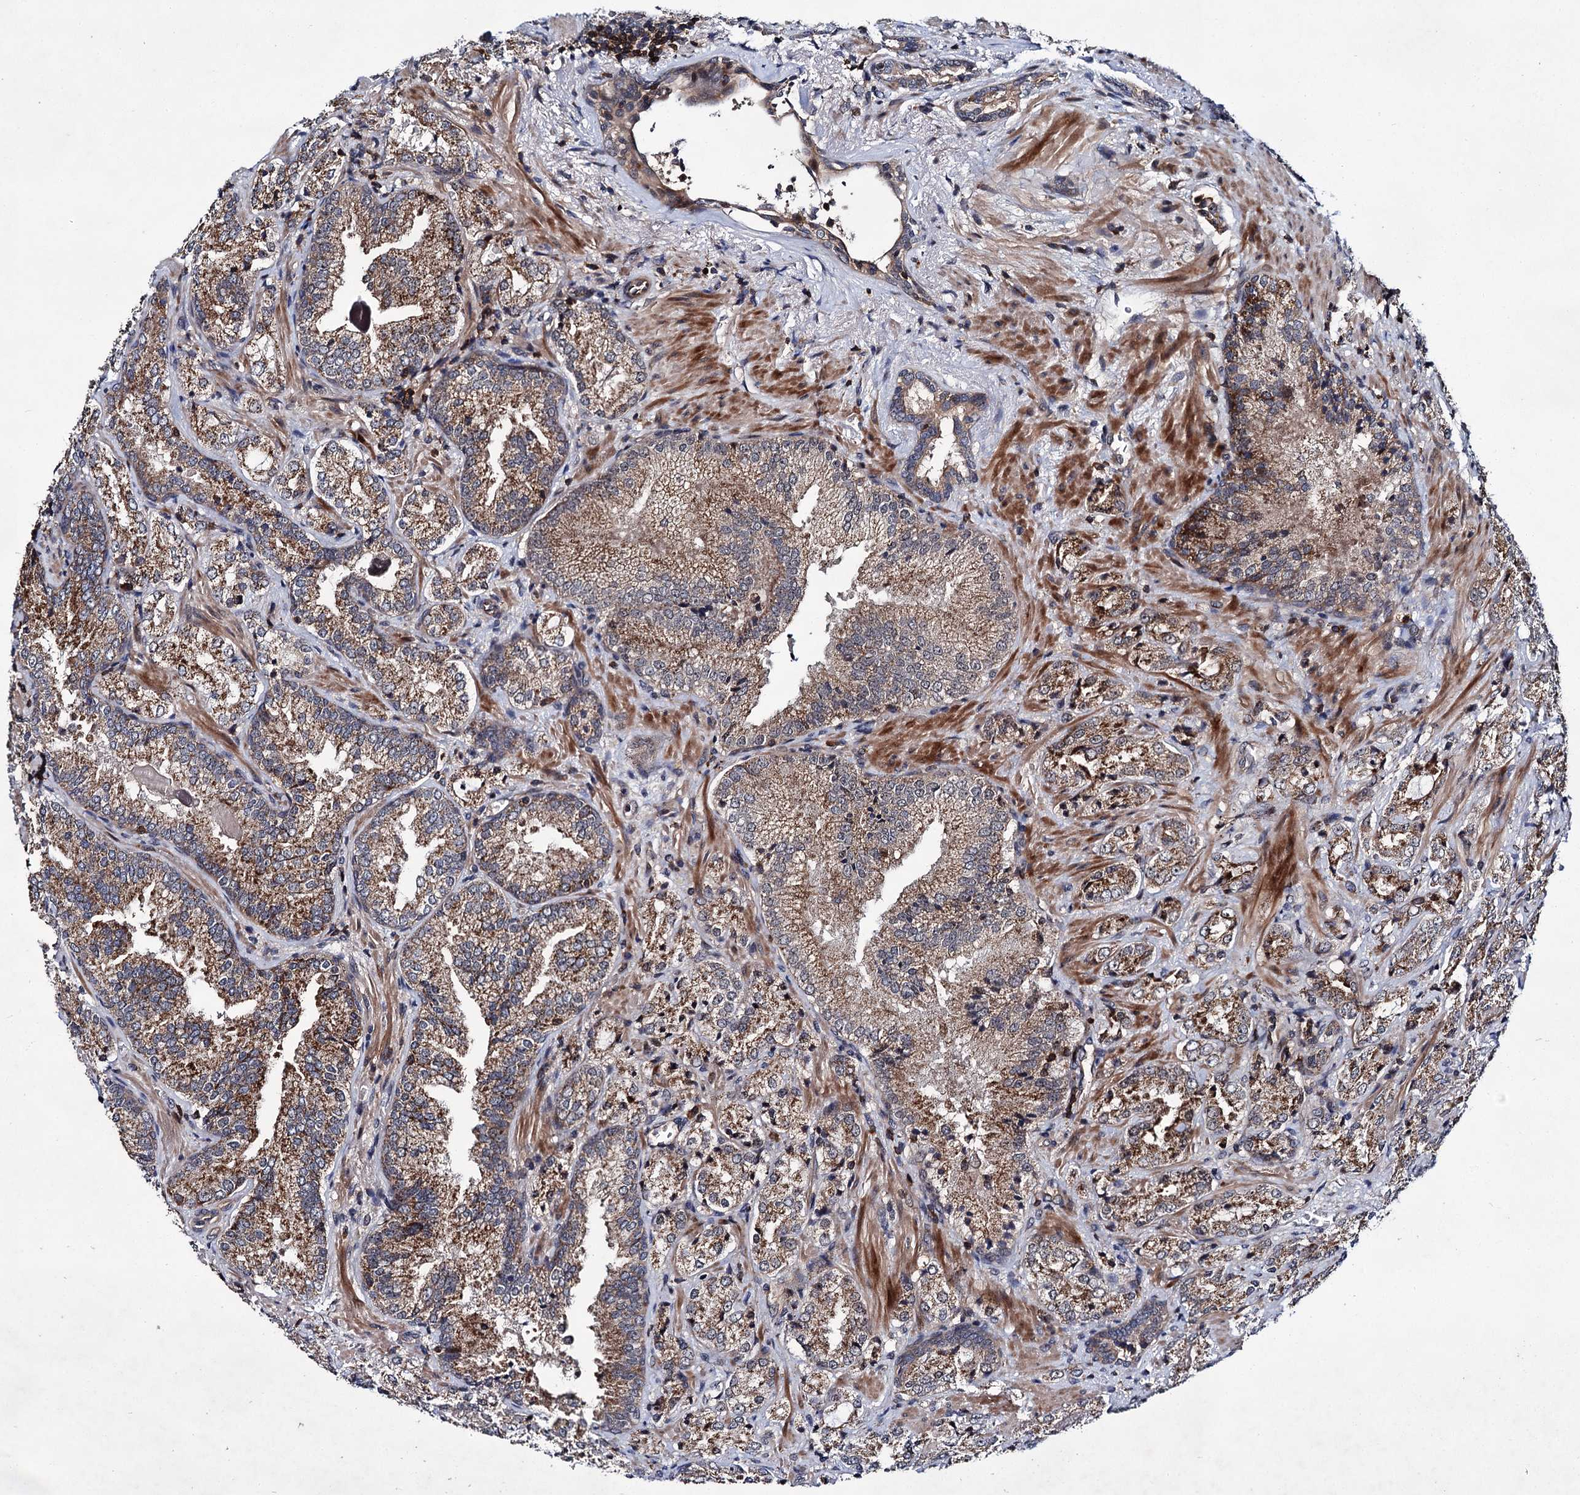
{"staining": {"intensity": "moderate", "quantity": ">75%", "location": "cytoplasmic/membranous"}, "tissue": "prostate cancer", "cell_type": "Tumor cells", "image_type": "cancer", "snomed": [{"axis": "morphology", "description": "Adenocarcinoma, Low grade"}, {"axis": "topography", "description": "Prostate"}], "caption": "This is an image of IHC staining of prostate low-grade adenocarcinoma, which shows moderate staining in the cytoplasmic/membranous of tumor cells.", "gene": "ABLIM1", "patient": {"sex": "male", "age": 74}}